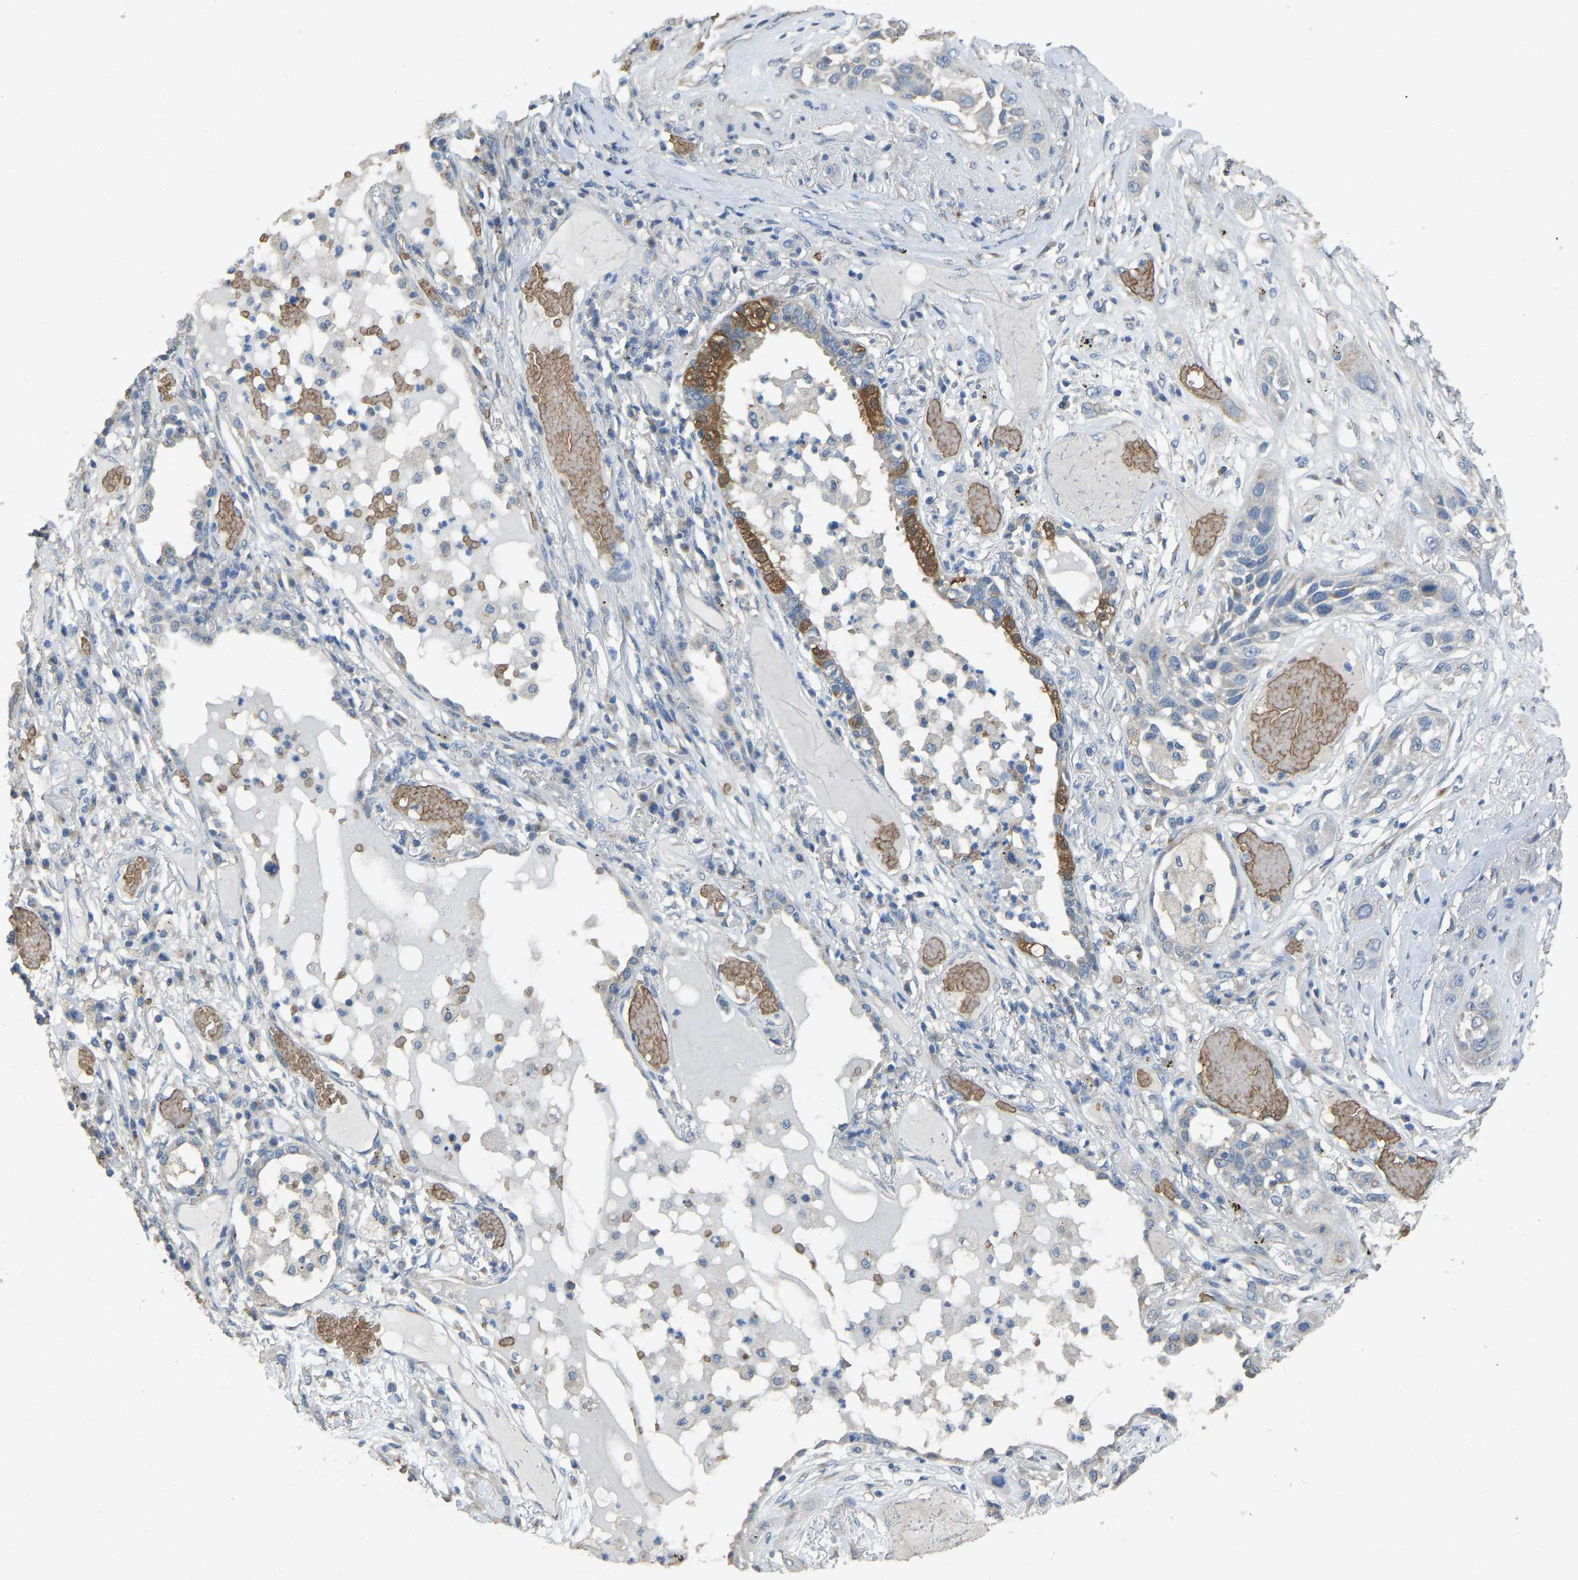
{"staining": {"intensity": "negative", "quantity": "none", "location": "none"}, "tissue": "lung cancer", "cell_type": "Tumor cells", "image_type": "cancer", "snomed": [{"axis": "morphology", "description": "Squamous cell carcinoma, NOS"}, {"axis": "topography", "description": "Lung"}], "caption": "This is a histopathology image of IHC staining of lung cancer (squamous cell carcinoma), which shows no staining in tumor cells.", "gene": "CFAP298", "patient": {"sex": "male", "age": 71}}